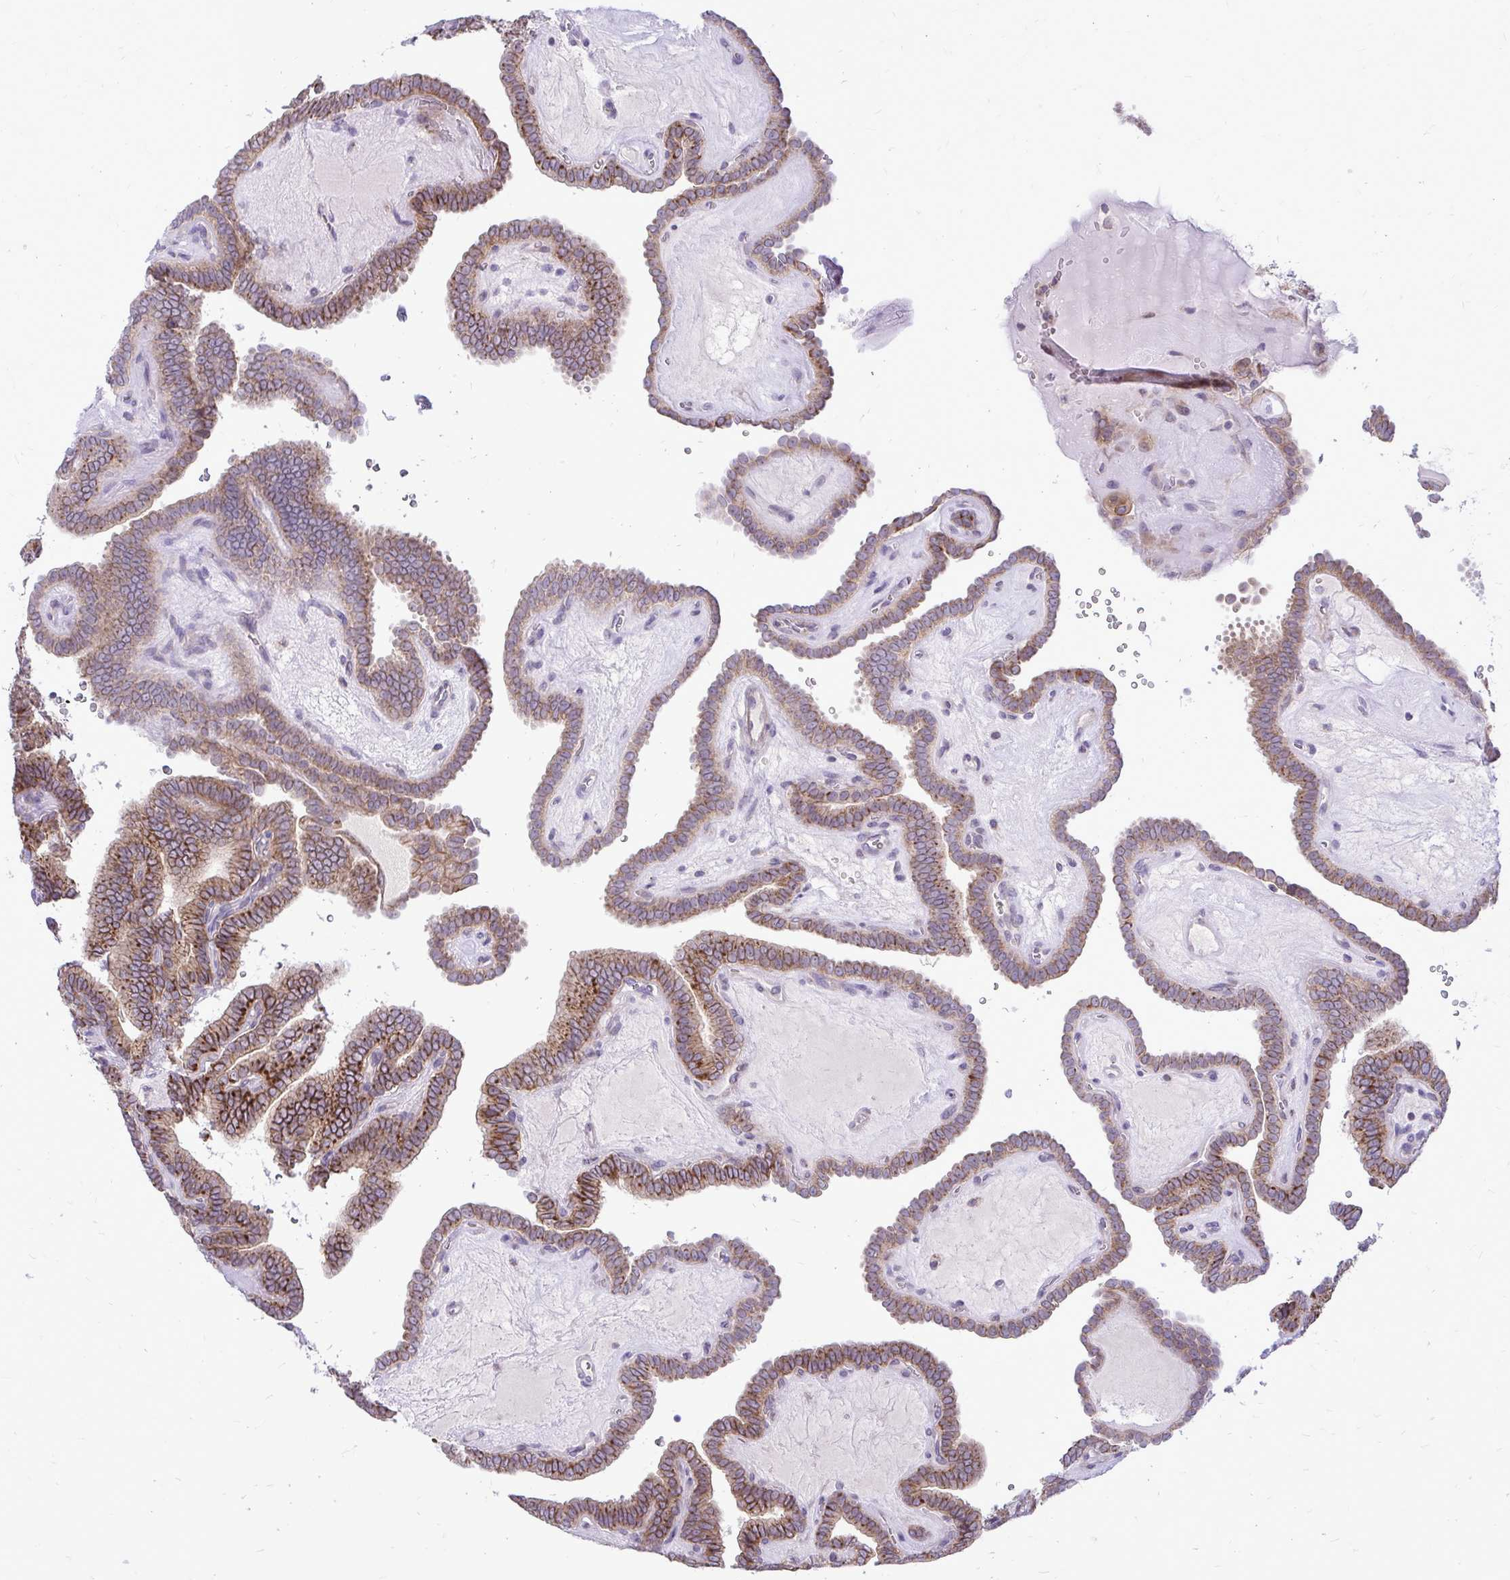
{"staining": {"intensity": "strong", "quantity": ">75%", "location": "cytoplasmic/membranous"}, "tissue": "thyroid cancer", "cell_type": "Tumor cells", "image_type": "cancer", "snomed": [{"axis": "morphology", "description": "Papillary adenocarcinoma, NOS"}, {"axis": "topography", "description": "Thyroid gland"}], "caption": "This is an image of immunohistochemistry staining of papillary adenocarcinoma (thyroid), which shows strong expression in the cytoplasmic/membranous of tumor cells.", "gene": "SPTBN2", "patient": {"sex": "female", "age": 21}}